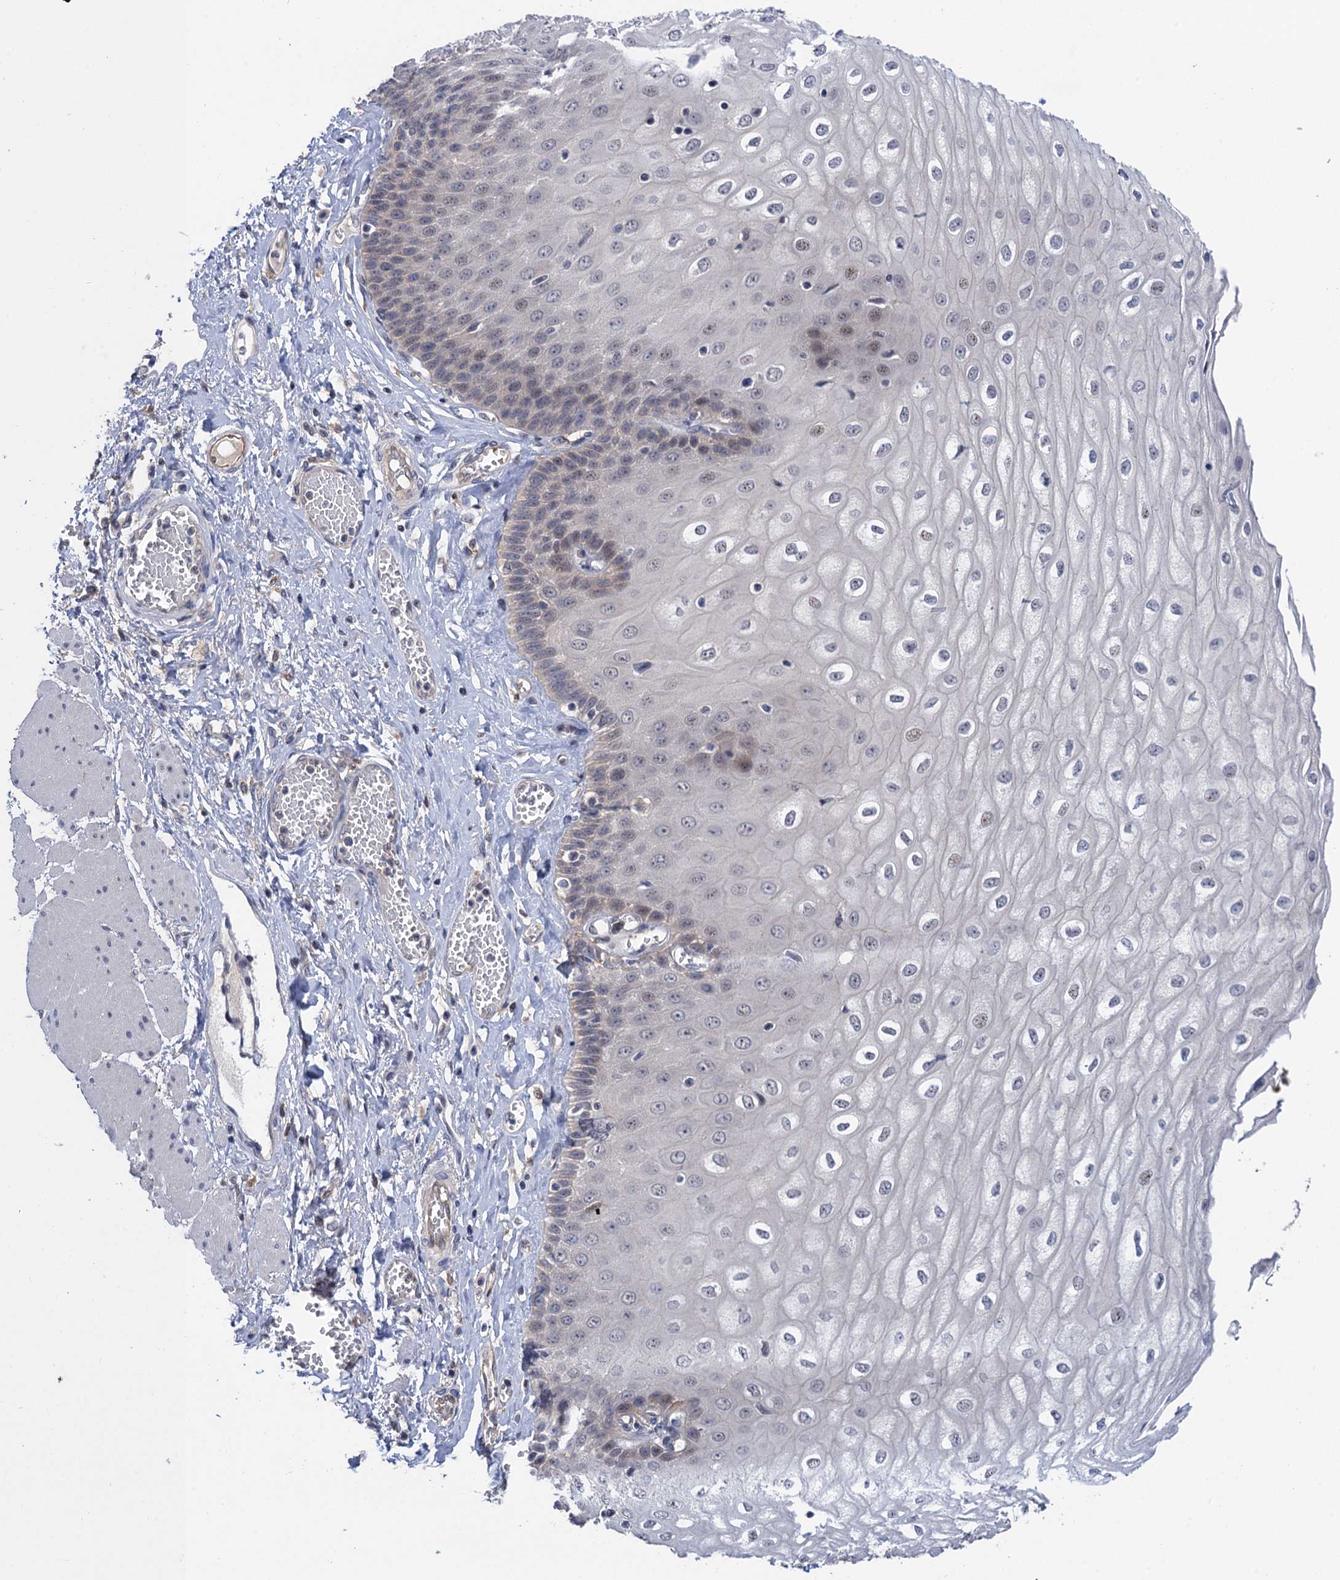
{"staining": {"intensity": "weak", "quantity": "<25%", "location": "nuclear"}, "tissue": "esophagus", "cell_type": "Squamous epithelial cells", "image_type": "normal", "snomed": [{"axis": "morphology", "description": "Normal tissue, NOS"}, {"axis": "topography", "description": "Esophagus"}], "caption": "This is an immunohistochemistry histopathology image of unremarkable human esophagus. There is no positivity in squamous epithelial cells.", "gene": "NEK8", "patient": {"sex": "male", "age": 60}}